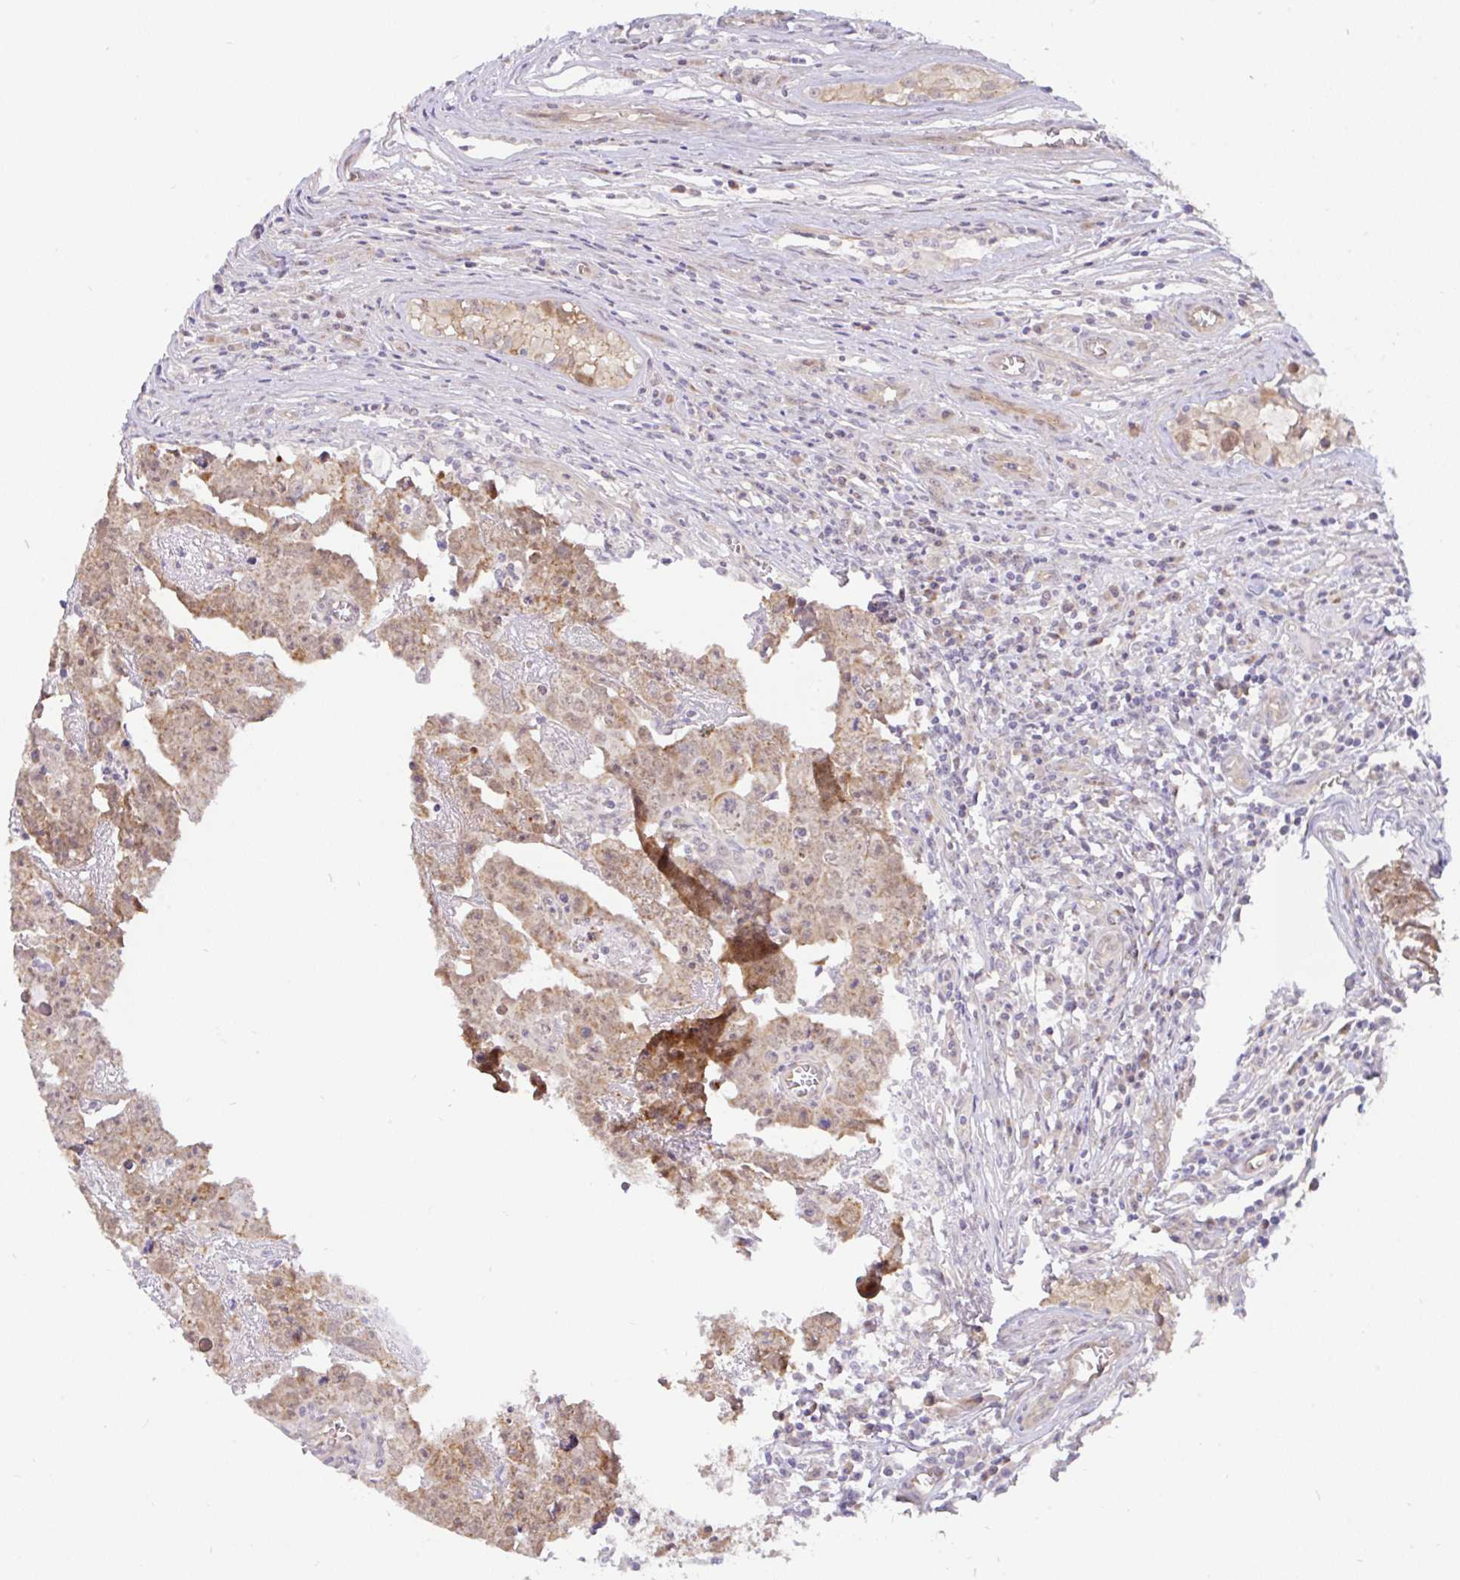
{"staining": {"intensity": "moderate", "quantity": ">75%", "location": "cytoplasmic/membranous"}, "tissue": "testis cancer", "cell_type": "Tumor cells", "image_type": "cancer", "snomed": [{"axis": "morphology", "description": "Carcinoma, Embryonal, NOS"}, {"axis": "topography", "description": "Testis"}], "caption": "Approximately >75% of tumor cells in testis embryonal carcinoma display moderate cytoplasmic/membranous protein expression as visualized by brown immunohistochemical staining.", "gene": "DLEU7", "patient": {"sex": "male", "age": 22}}